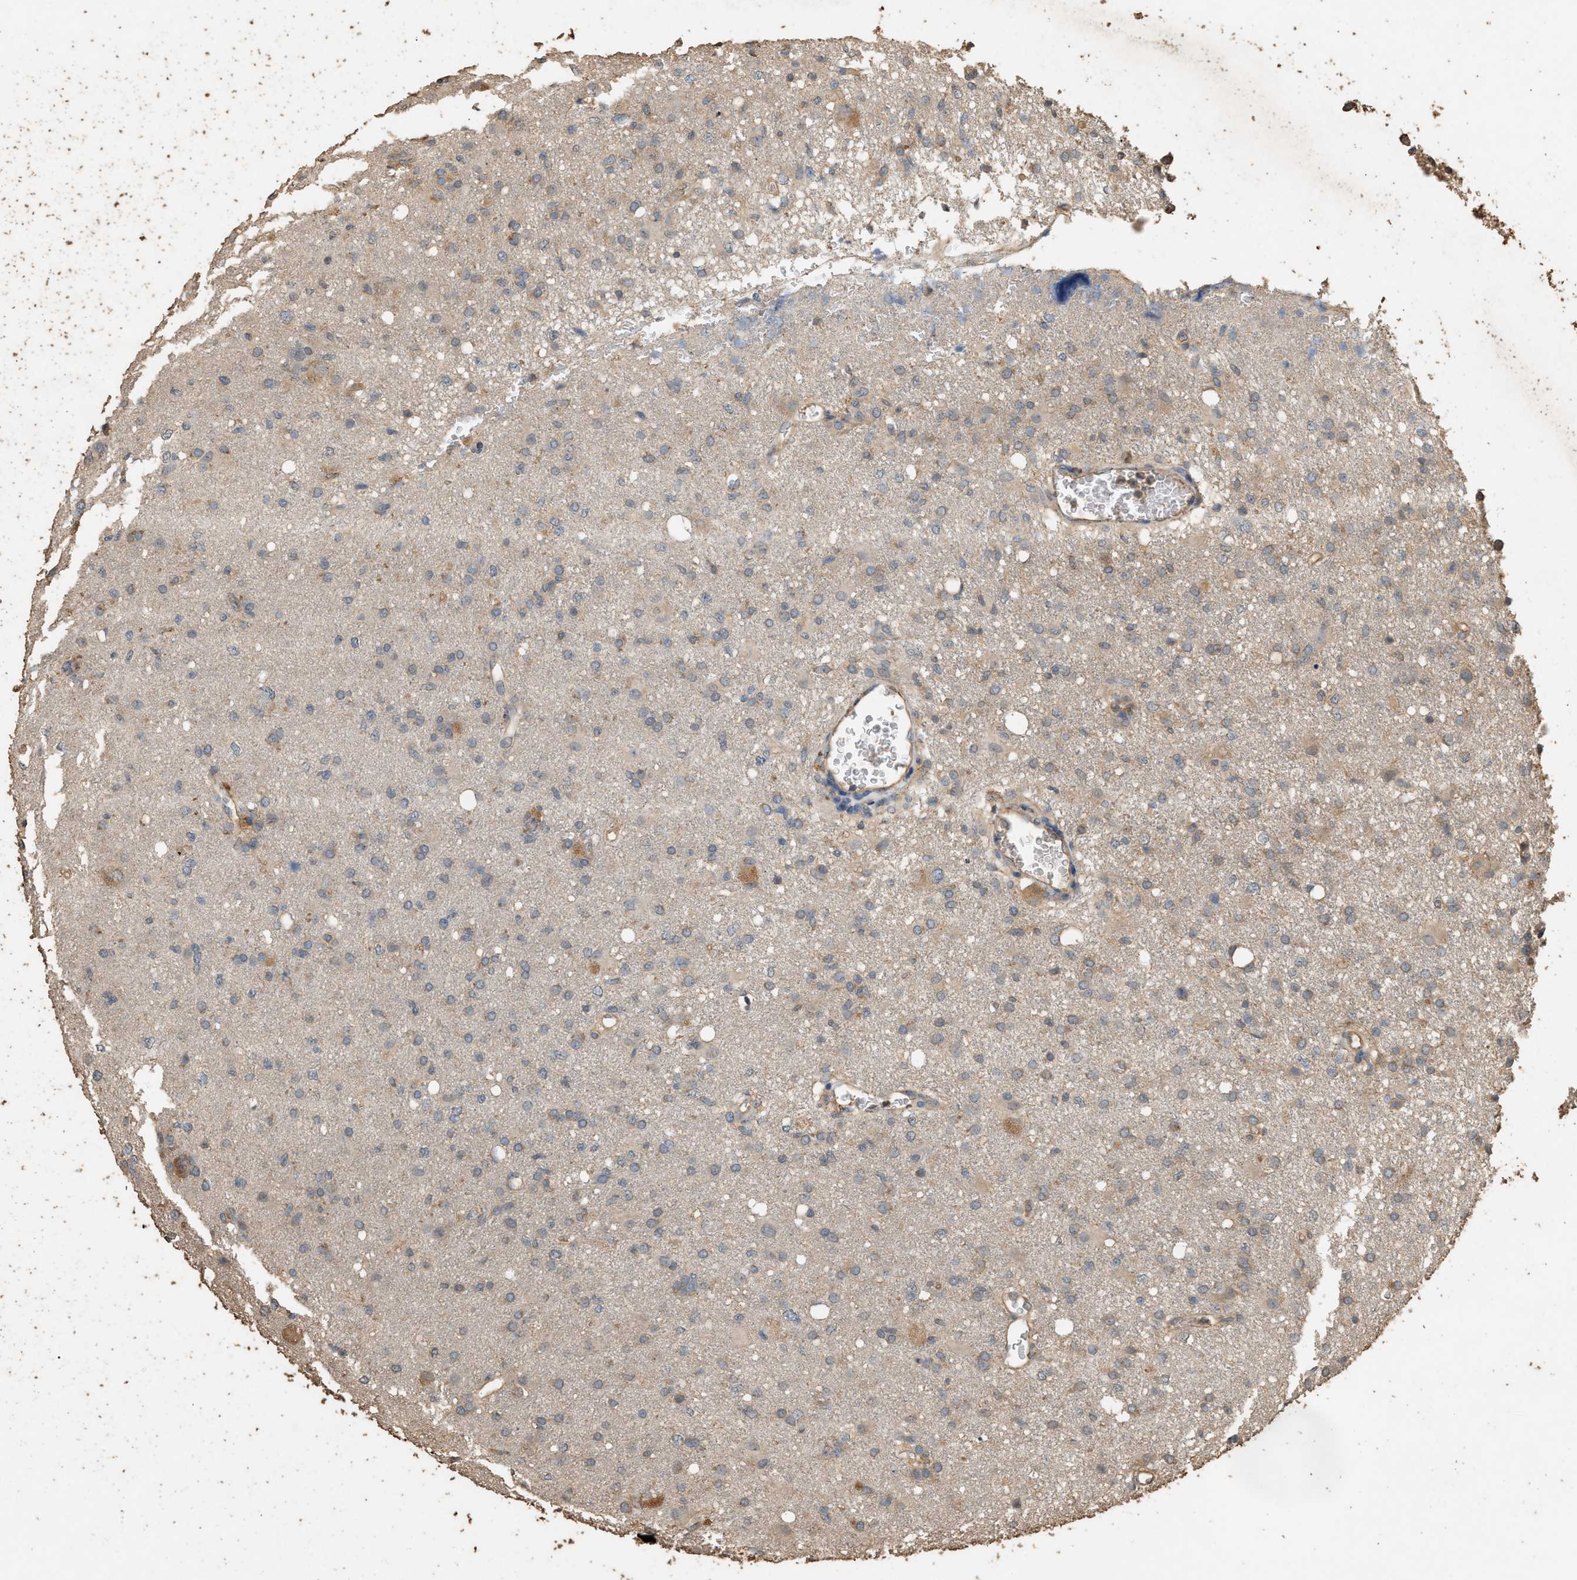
{"staining": {"intensity": "weak", "quantity": "<25%", "location": "cytoplasmic/membranous"}, "tissue": "glioma", "cell_type": "Tumor cells", "image_type": "cancer", "snomed": [{"axis": "morphology", "description": "Glioma, malignant, High grade"}, {"axis": "topography", "description": "Brain"}], "caption": "Tumor cells are negative for brown protein staining in high-grade glioma (malignant). (DAB IHC, high magnification).", "gene": "DCAF7", "patient": {"sex": "female", "age": 57}}